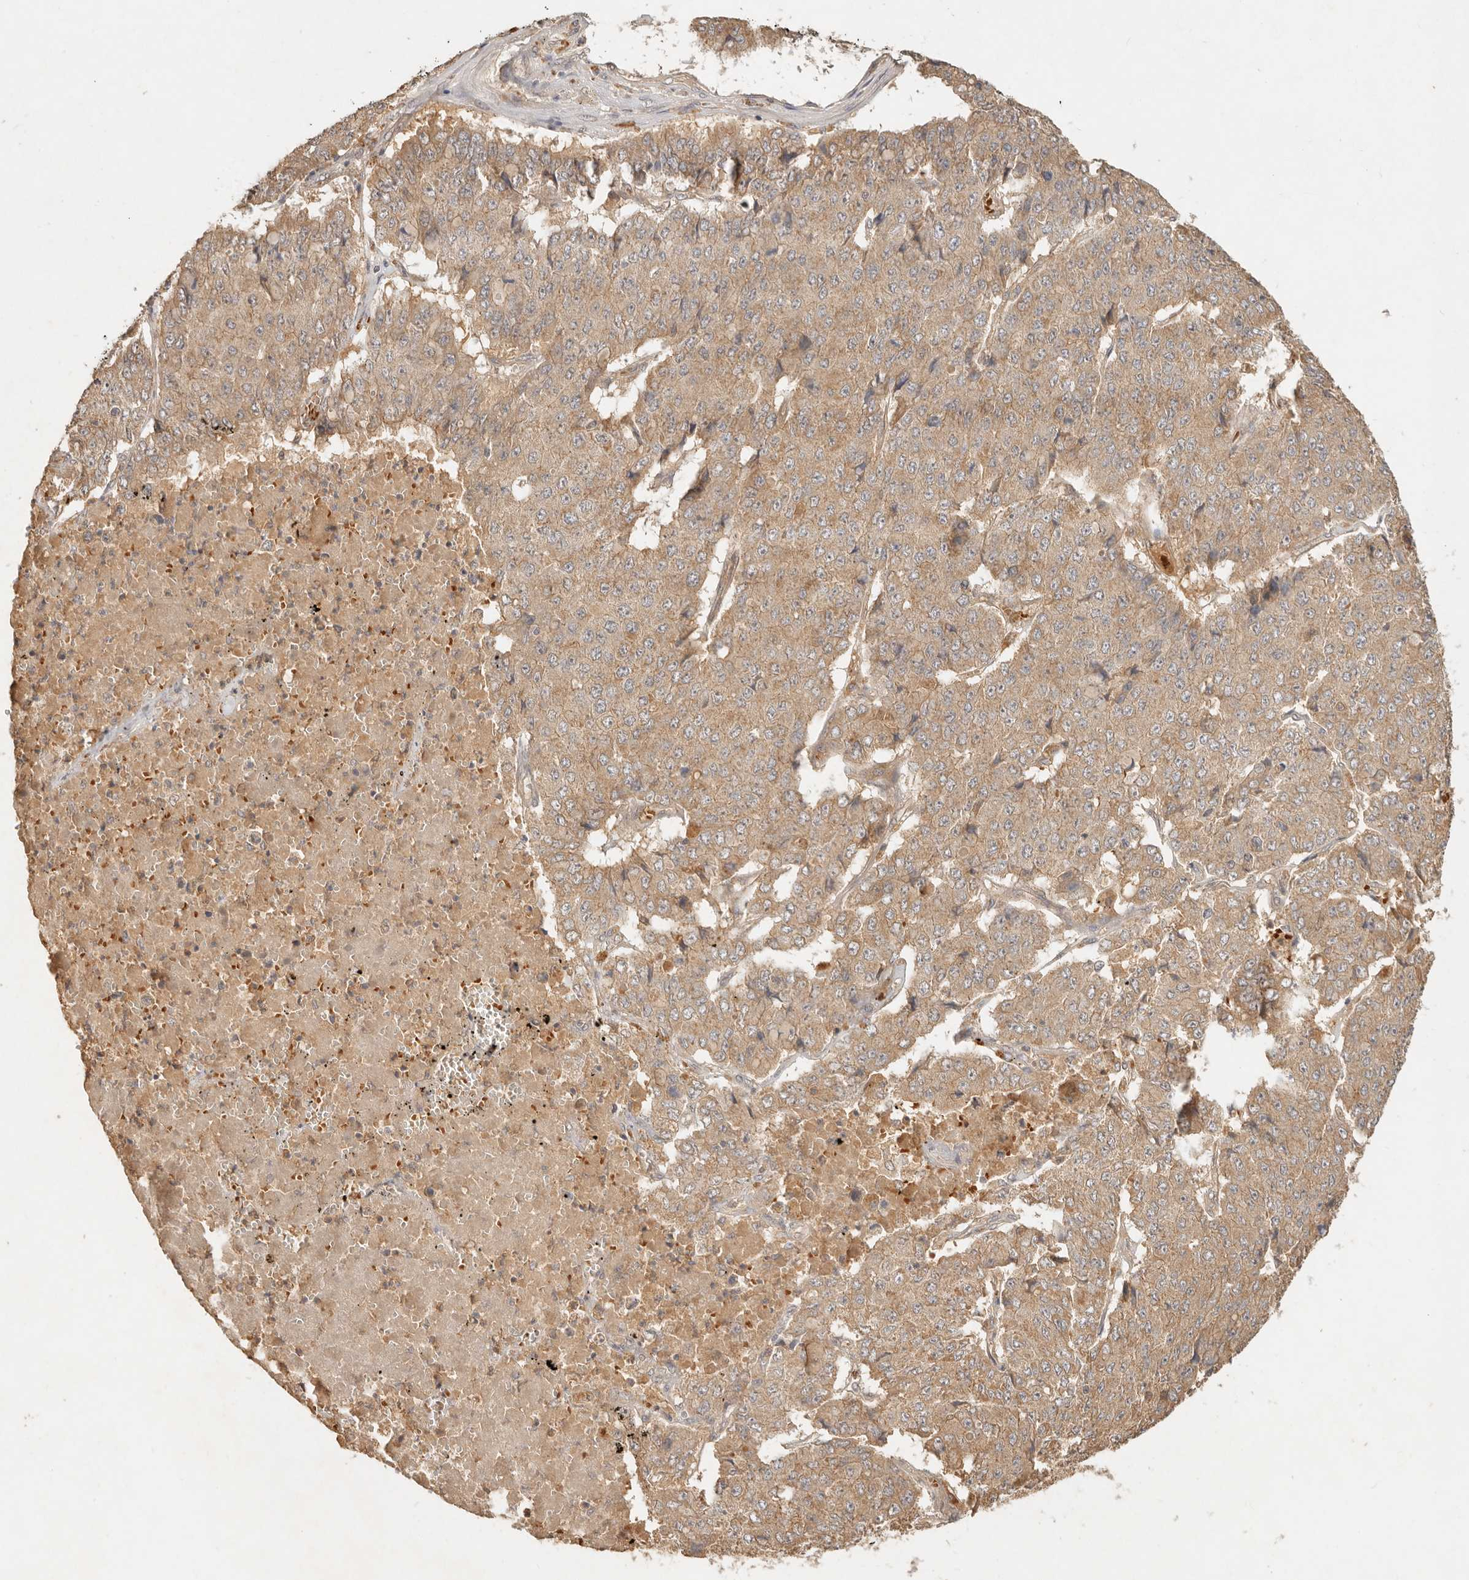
{"staining": {"intensity": "moderate", "quantity": ">75%", "location": "cytoplasmic/membranous"}, "tissue": "pancreatic cancer", "cell_type": "Tumor cells", "image_type": "cancer", "snomed": [{"axis": "morphology", "description": "Adenocarcinoma, NOS"}, {"axis": "topography", "description": "Pancreas"}], "caption": "Human pancreatic cancer (adenocarcinoma) stained with a protein marker demonstrates moderate staining in tumor cells.", "gene": "FREM2", "patient": {"sex": "male", "age": 50}}